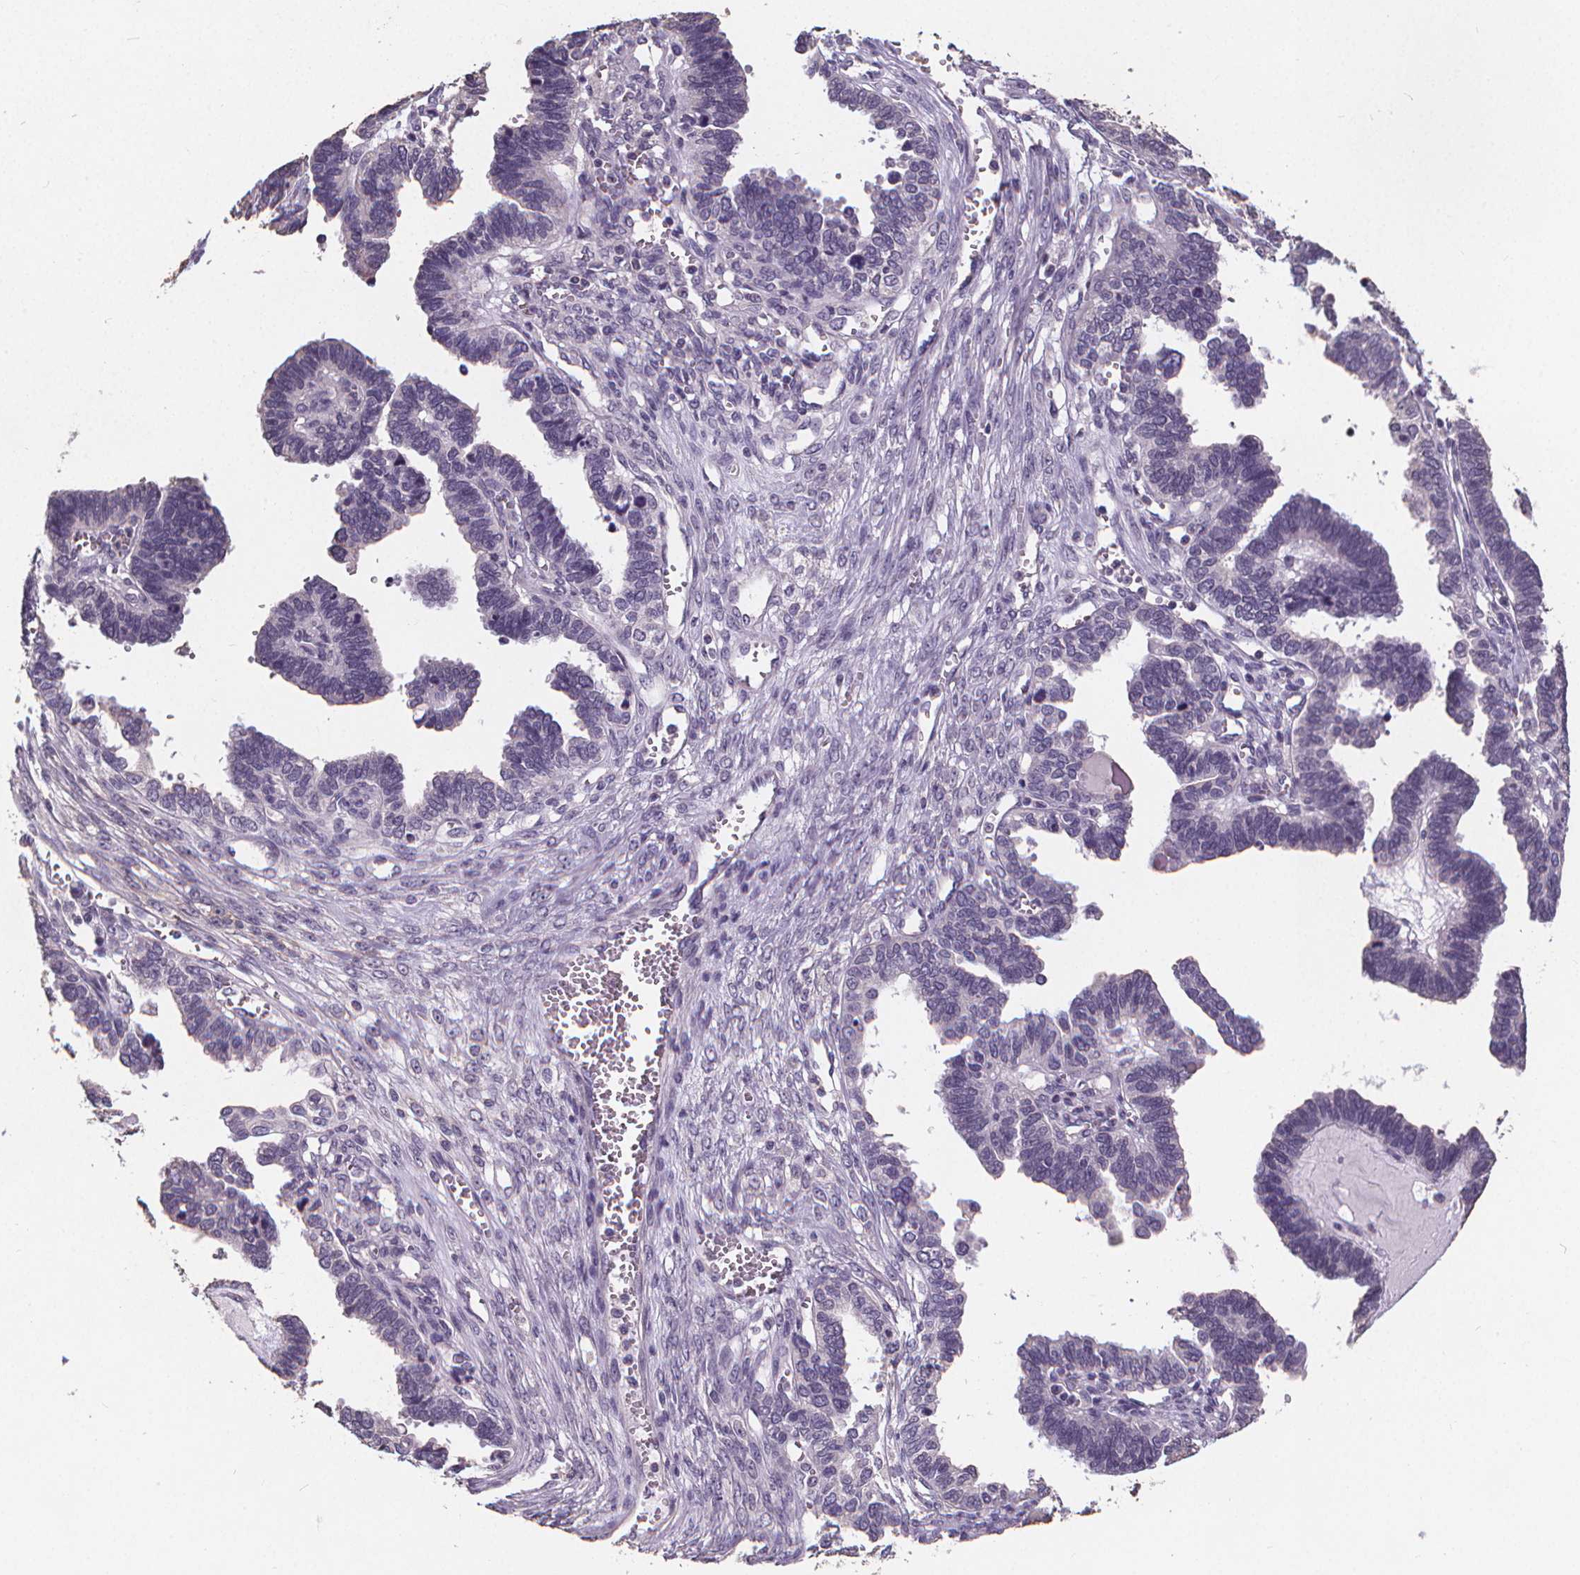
{"staining": {"intensity": "negative", "quantity": "none", "location": "none"}, "tissue": "ovarian cancer", "cell_type": "Tumor cells", "image_type": "cancer", "snomed": [{"axis": "morphology", "description": "Cystadenocarcinoma, serous, NOS"}, {"axis": "topography", "description": "Ovary"}], "caption": "Ovarian cancer (serous cystadenocarcinoma) stained for a protein using immunohistochemistry (IHC) shows no staining tumor cells.", "gene": "ATP6V1D", "patient": {"sex": "female", "age": 51}}